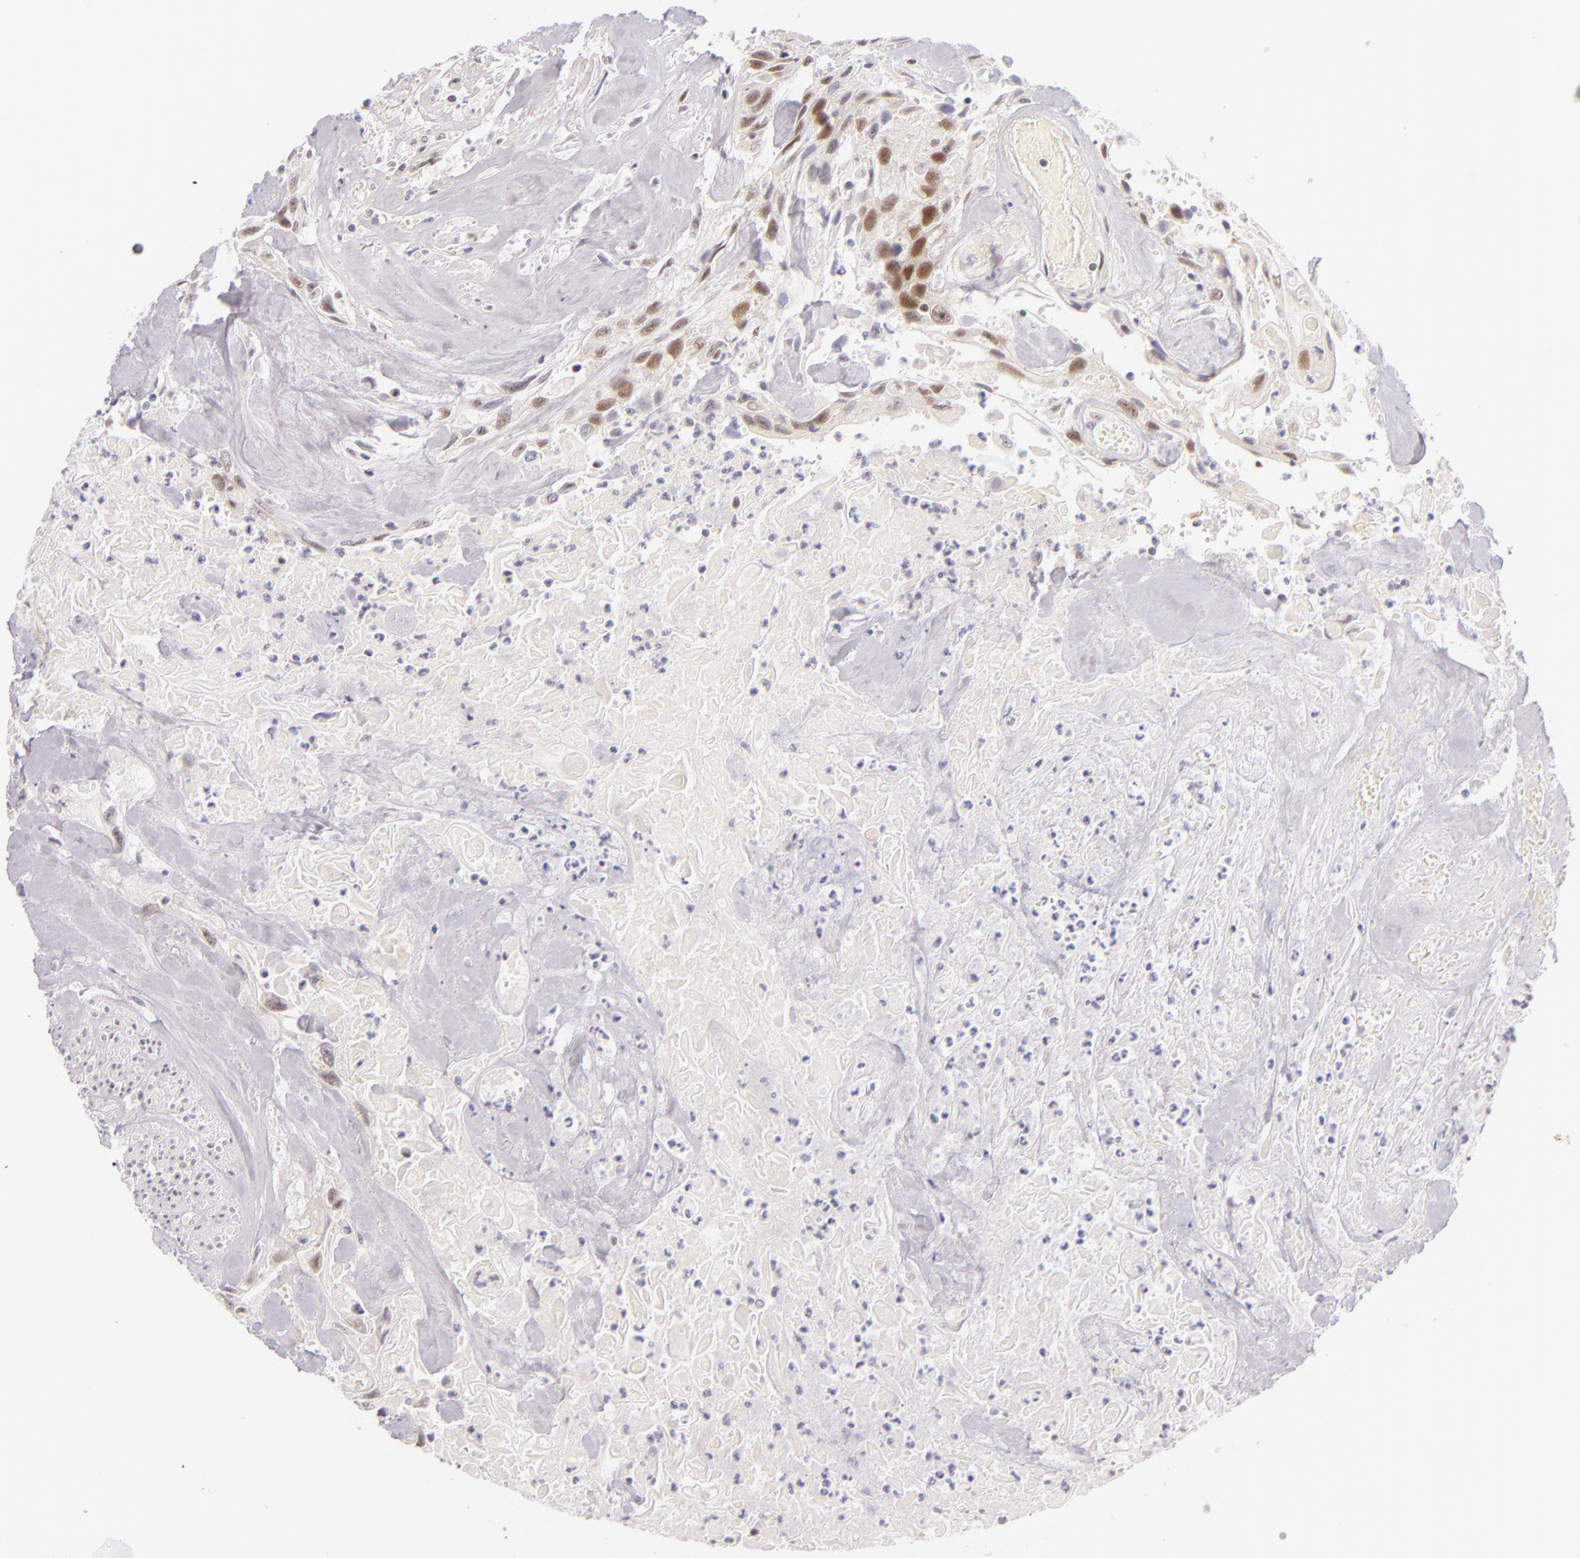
{"staining": {"intensity": "moderate", "quantity": "25%-75%", "location": "nuclear"}, "tissue": "urothelial cancer", "cell_type": "Tumor cells", "image_type": "cancer", "snomed": [{"axis": "morphology", "description": "Urothelial carcinoma, High grade"}, {"axis": "topography", "description": "Urinary bladder"}], "caption": "Urothelial cancer stained for a protein shows moderate nuclear positivity in tumor cells. The staining is performed using DAB (3,3'-diaminobenzidine) brown chromogen to label protein expression. The nuclei are counter-stained blue using hematoxylin.", "gene": "BCL3", "patient": {"sex": "female", "age": 84}}